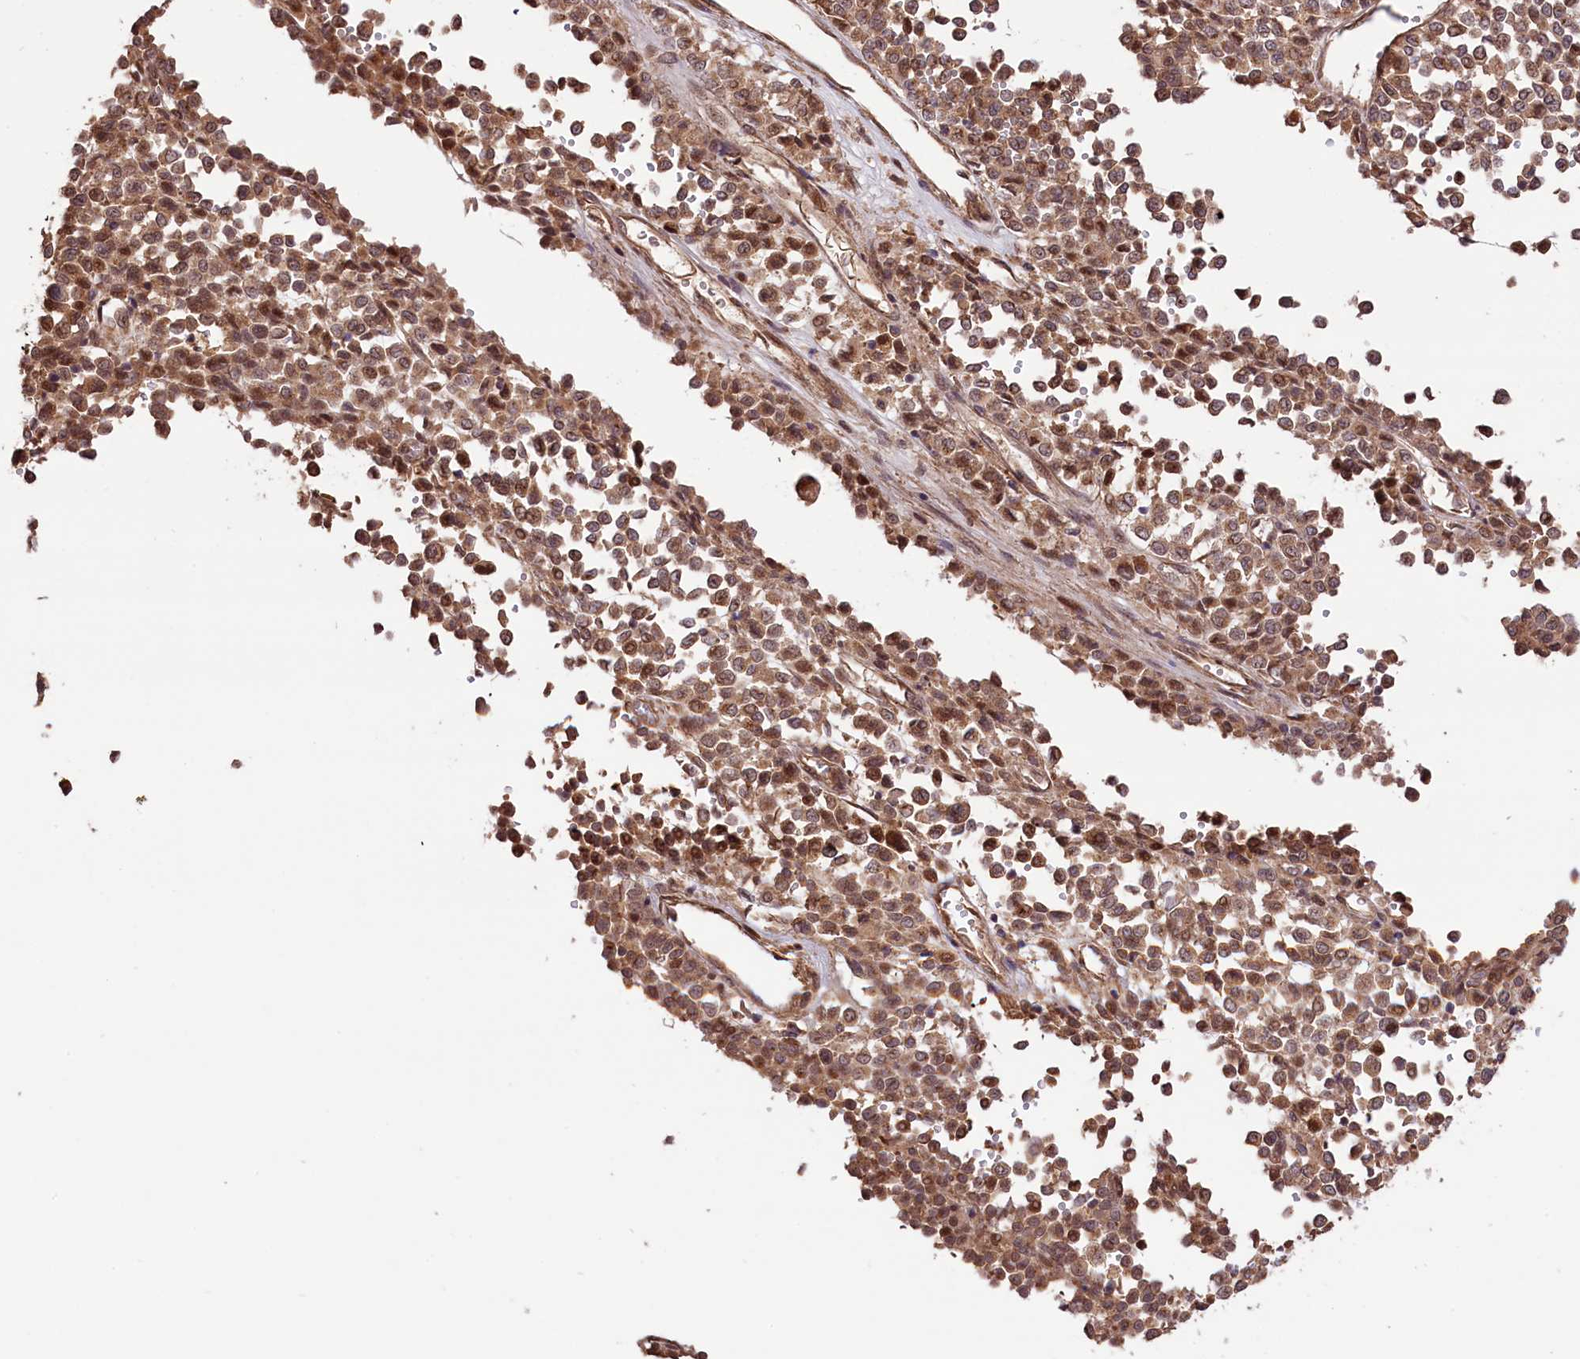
{"staining": {"intensity": "moderate", "quantity": ">75%", "location": "cytoplasmic/membranous,nuclear"}, "tissue": "melanoma", "cell_type": "Tumor cells", "image_type": "cancer", "snomed": [{"axis": "morphology", "description": "Malignant melanoma, Metastatic site"}, {"axis": "topography", "description": "Pancreas"}], "caption": "About >75% of tumor cells in human melanoma show moderate cytoplasmic/membranous and nuclear protein positivity as visualized by brown immunohistochemical staining.", "gene": "HDAC5", "patient": {"sex": "female", "age": 30}}